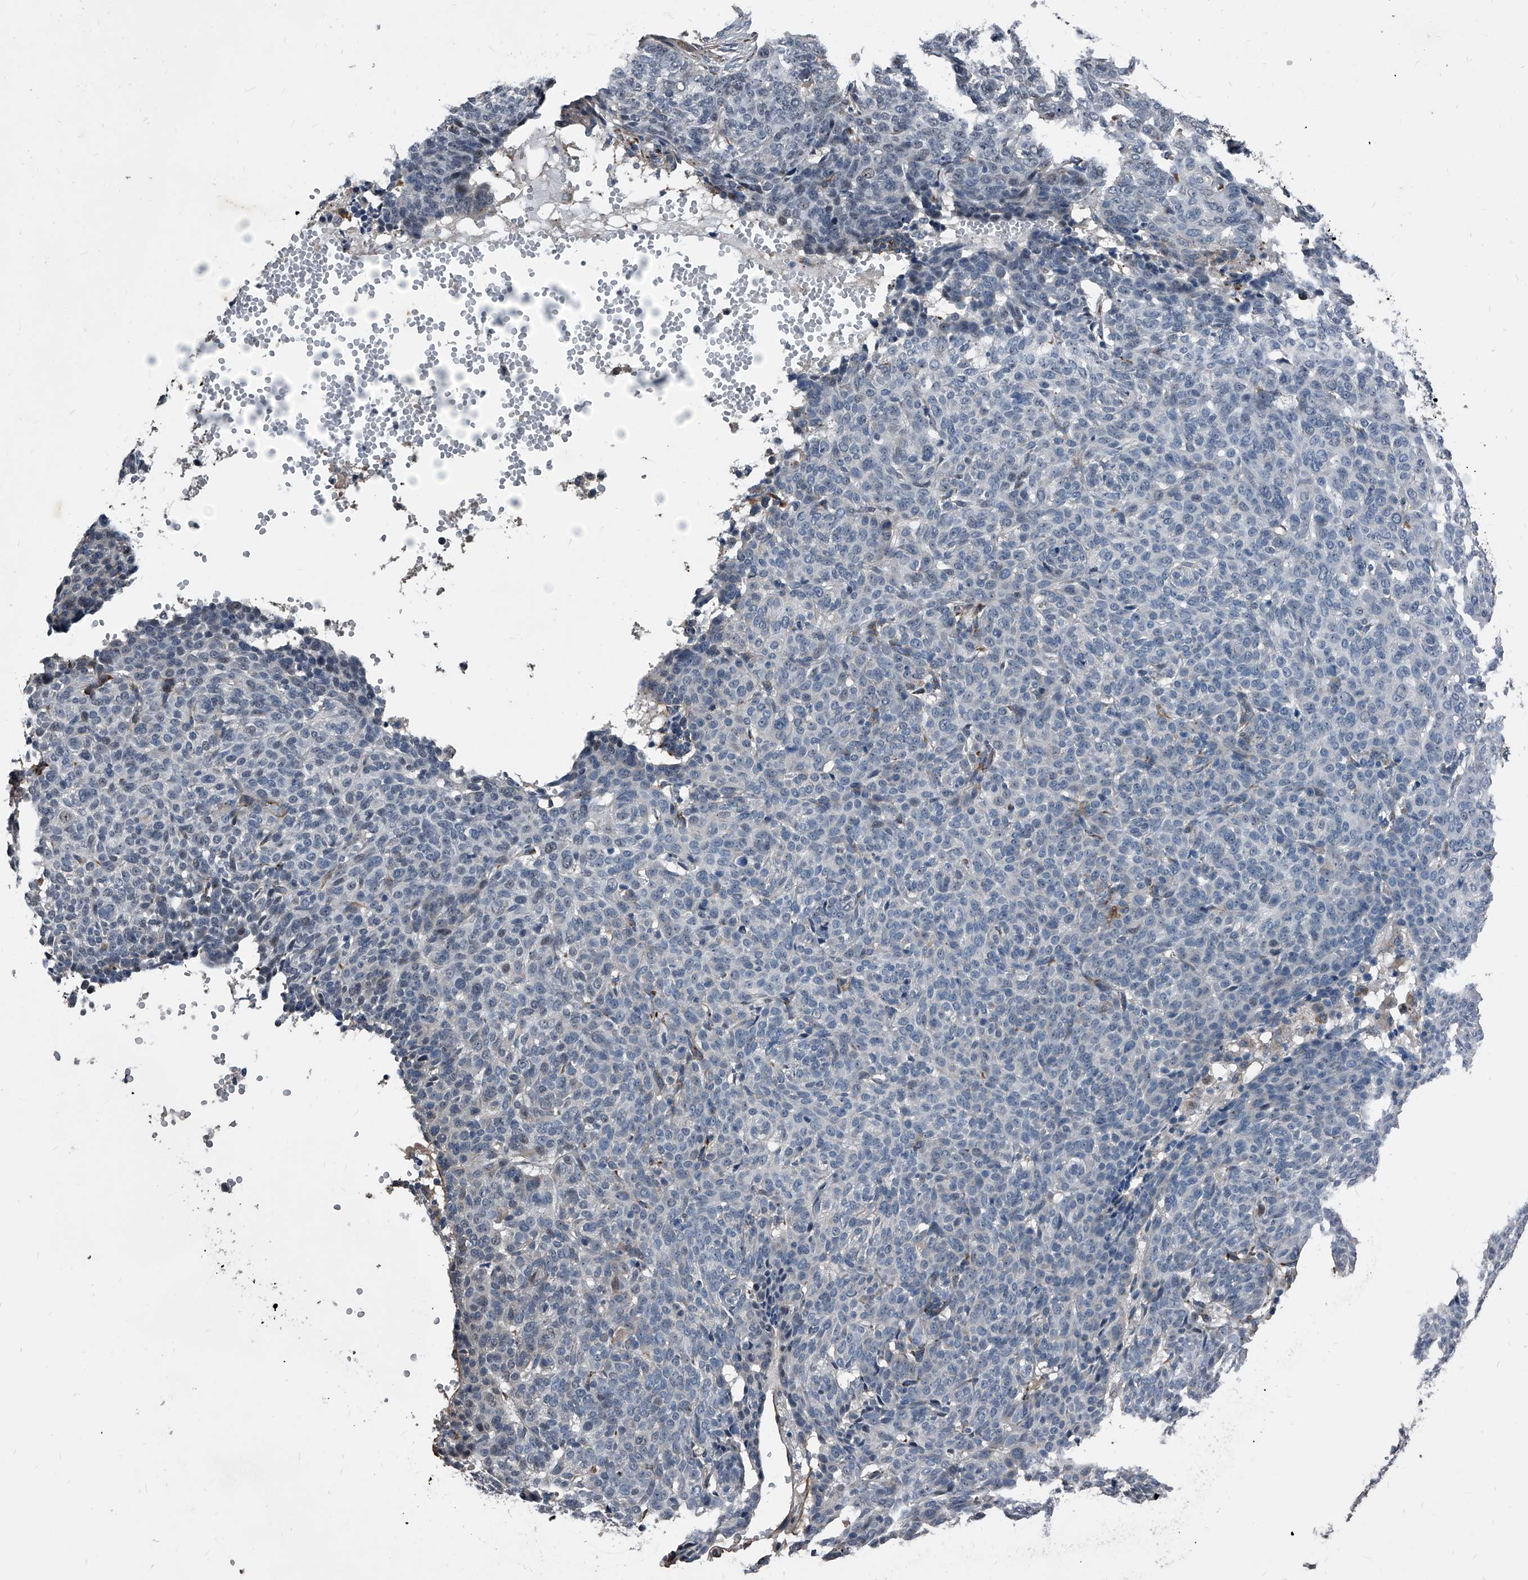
{"staining": {"intensity": "negative", "quantity": "none", "location": "none"}, "tissue": "skin cancer", "cell_type": "Tumor cells", "image_type": "cancer", "snomed": [{"axis": "morphology", "description": "Basal cell carcinoma"}, {"axis": "topography", "description": "Skin"}], "caption": "Immunohistochemistry (IHC) photomicrograph of skin basal cell carcinoma stained for a protein (brown), which reveals no staining in tumor cells.", "gene": "PHACTR1", "patient": {"sex": "male", "age": 85}}